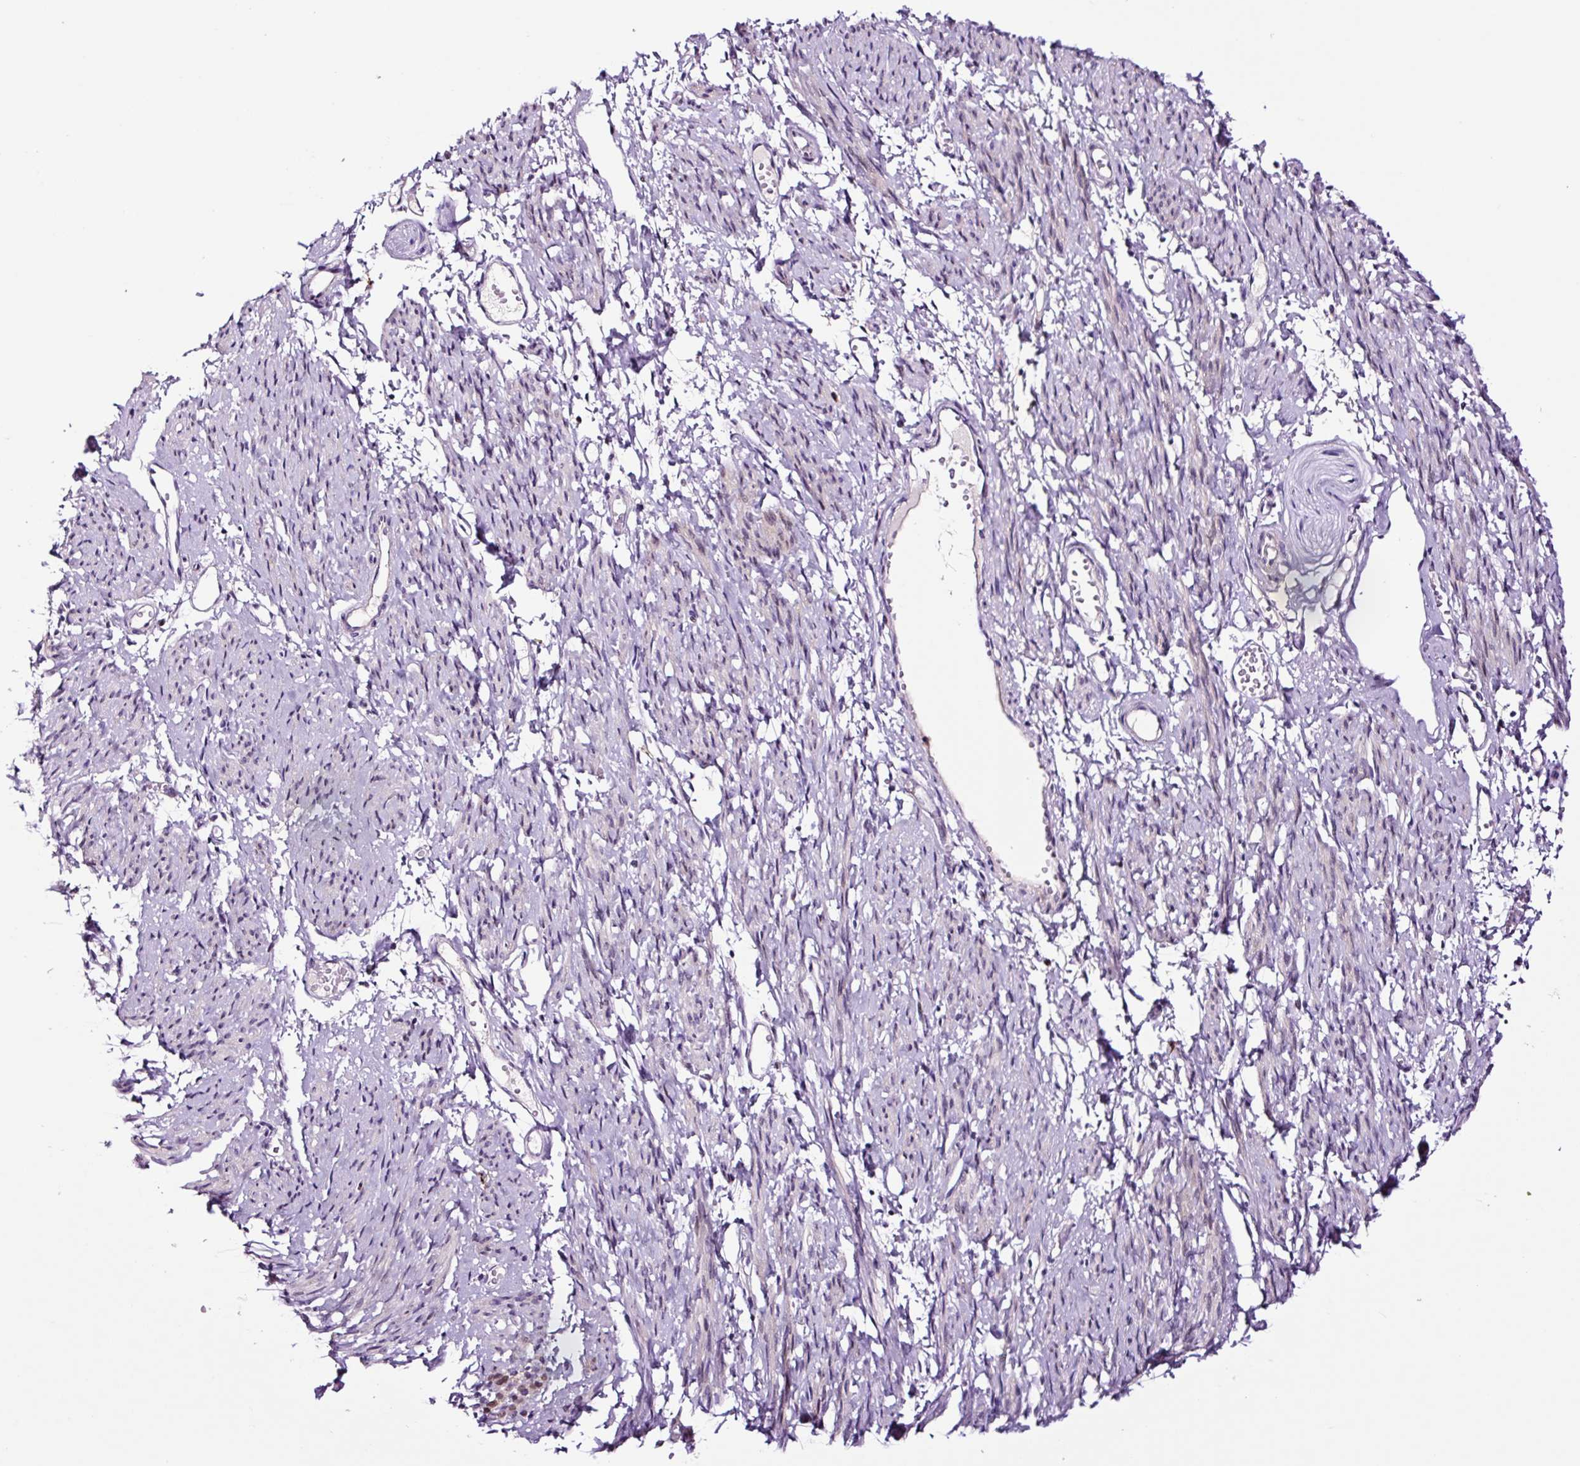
{"staining": {"intensity": "negative", "quantity": "none", "location": "none"}, "tissue": "smooth muscle", "cell_type": "Smooth muscle cells", "image_type": "normal", "snomed": [{"axis": "morphology", "description": "Normal tissue, NOS"}, {"axis": "topography", "description": "Smooth muscle"}], "caption": "Smooth muscle cells are negative for protein expression in unremarkable human smooth muscle. Brightfield microscopy of immunohistochemistry stained with DAB (3,3'-diaminobenzidine) (brown) and hematoxylin (blue), captured at high magnification.", "gene": "TAFA3", "patient": {"sex": "female", "age": 65}}